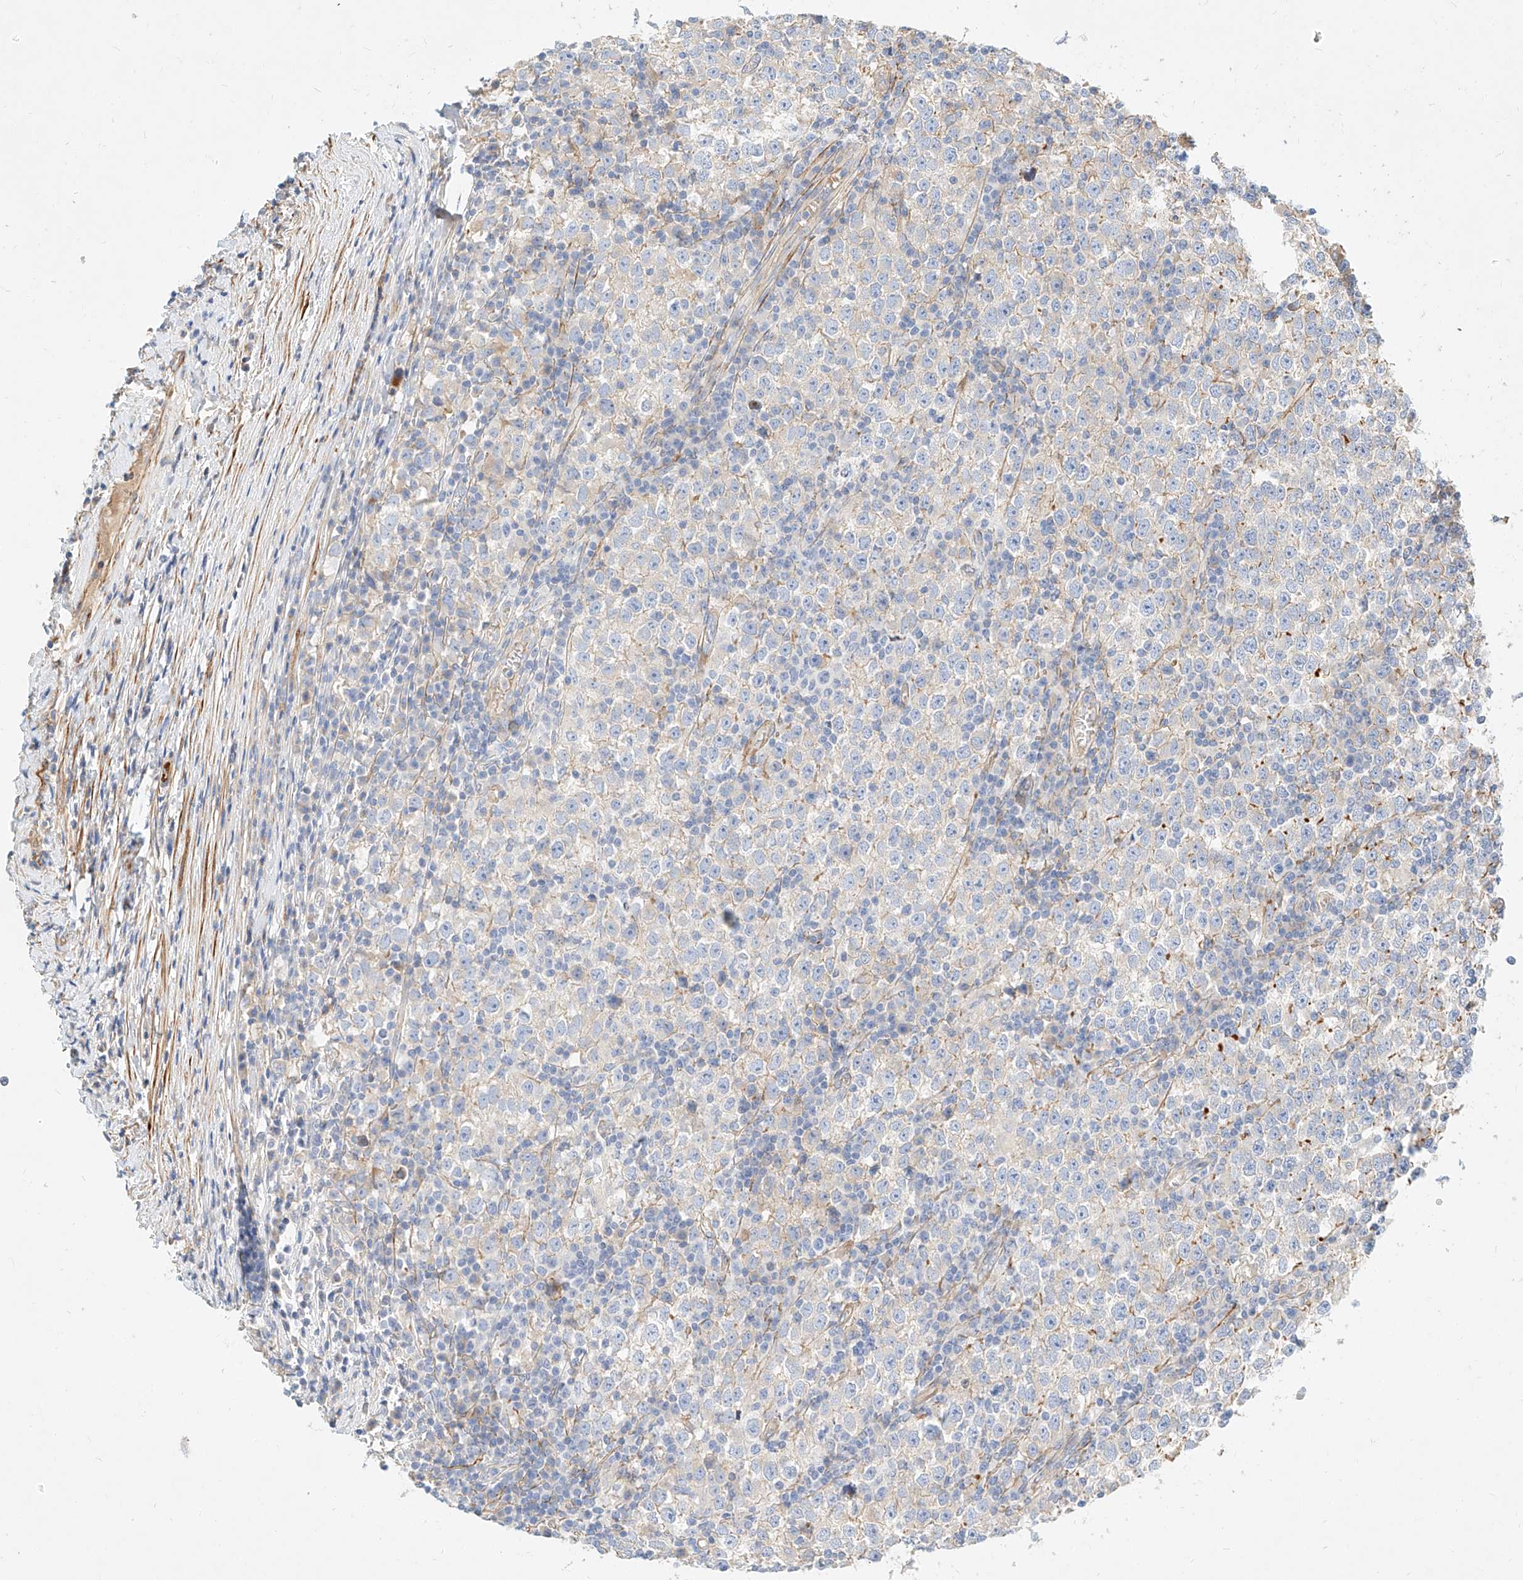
{"staining": {"intensity": "negative", "quantity": "none", "location": "none"}, "tissue": "testis cancer", "cell_type": "Tumor cells", "image_type": "cancer", "snomed": [{"axis": "morphology", "description": "Seminoma, NOS"}, {"axis": "topography", "description": "Testis"}], "caption": "Immunohistochemistry of human testis cancer reveals no staining in tumor cells.", "gene": "KCNH5", "patient": {"sex": "male", "age": 65}}